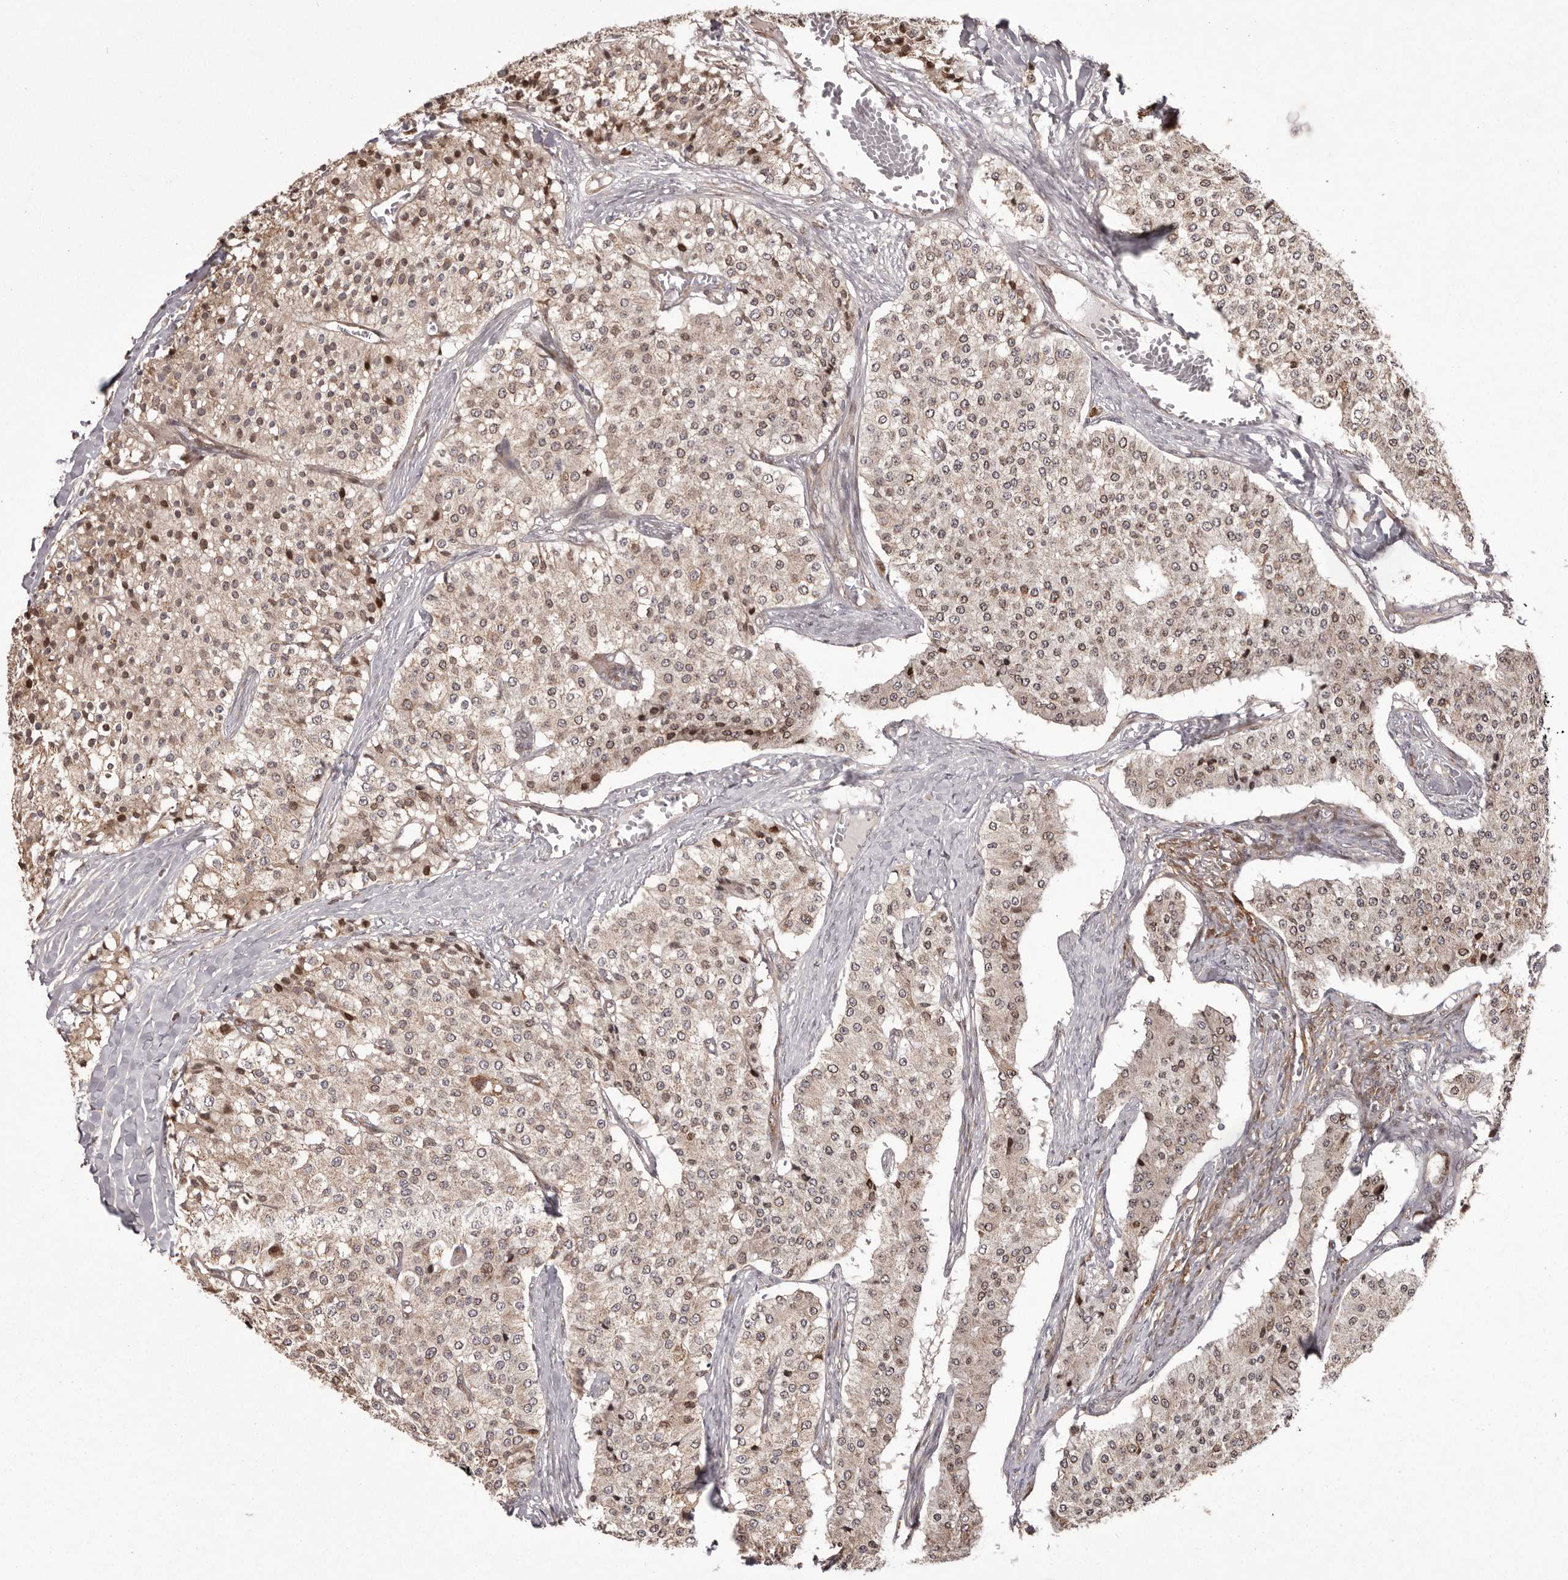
{"staining": {"intensity": "weak", "quantity": "25%-75%", "location": "cytoplasmic/membranous,nuclear"}, "tissue": "carcinoid", "cell_type": "Tumor cells", "image_type": "cancer", "snomed": [{"axis": "morphology", "description": "Carcinoid, malignant, NOS"}, {"axis": "topography", "description": "Colon"}], "caption": "Immunohistochemical staining of carcinoid exhibits low levels of weak cytoplasmic/membranous and nuclear protein expression in about 25%-75% of tumor cells.", "gene": "GFOD1", "patient": {"sex": "female", "age": 52}}